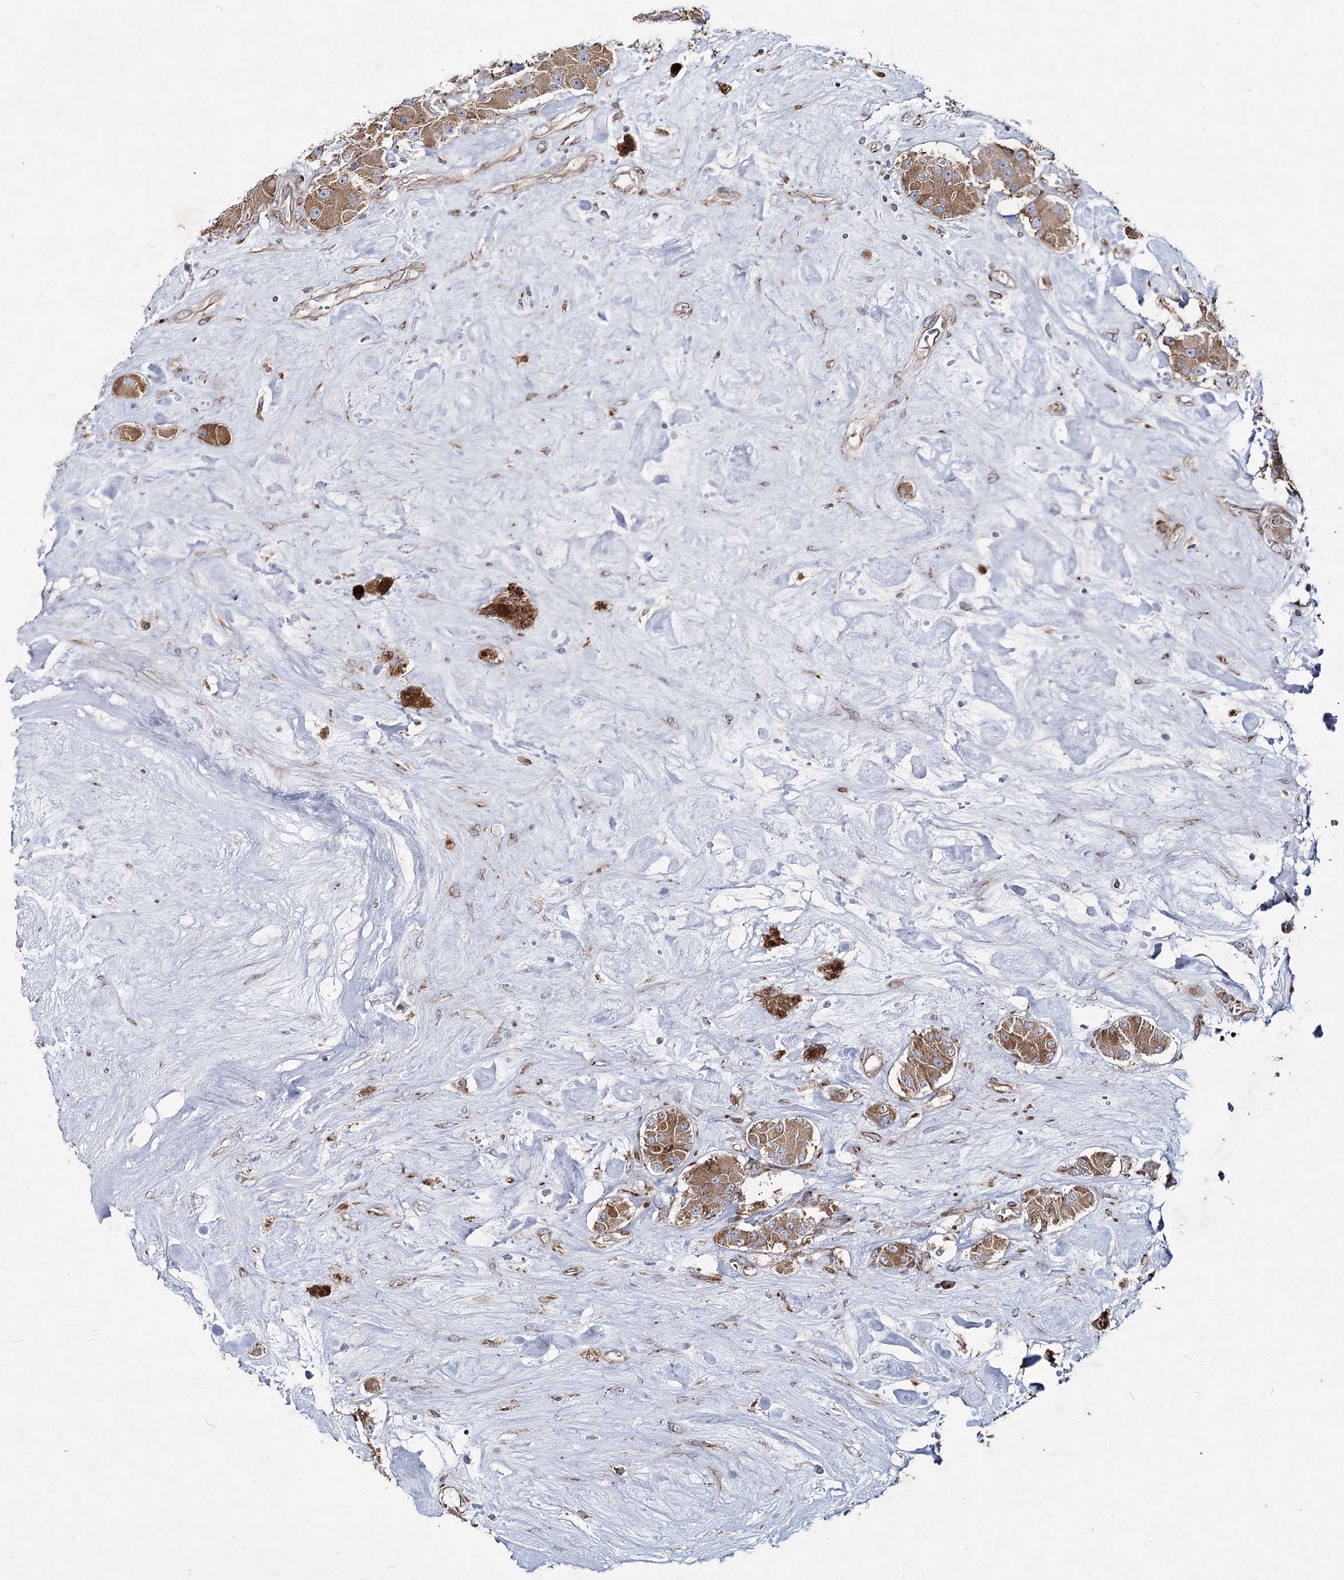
{"staining": {"intensity": "moderate", "quantity": ">75%", "location": "cytoplasmic/membranous"}, "tissue": "carcinoid", "cell_type": "Tumor cells", "image_type": "cancer", "snomed": [{"axis": "morphology", "description": "Carcinoid, malignant, NOS"}, {"axis": "topography", "description": "Pancreas"}], "caption": "This image reveals immunohistochemistry staining of carcinoid, with medium moderate cytoplasmic/membranous positivity in about >75% of tumor cells.", "gene": "NHLRC2", "patient": {"sex": "male", "age": 41}}